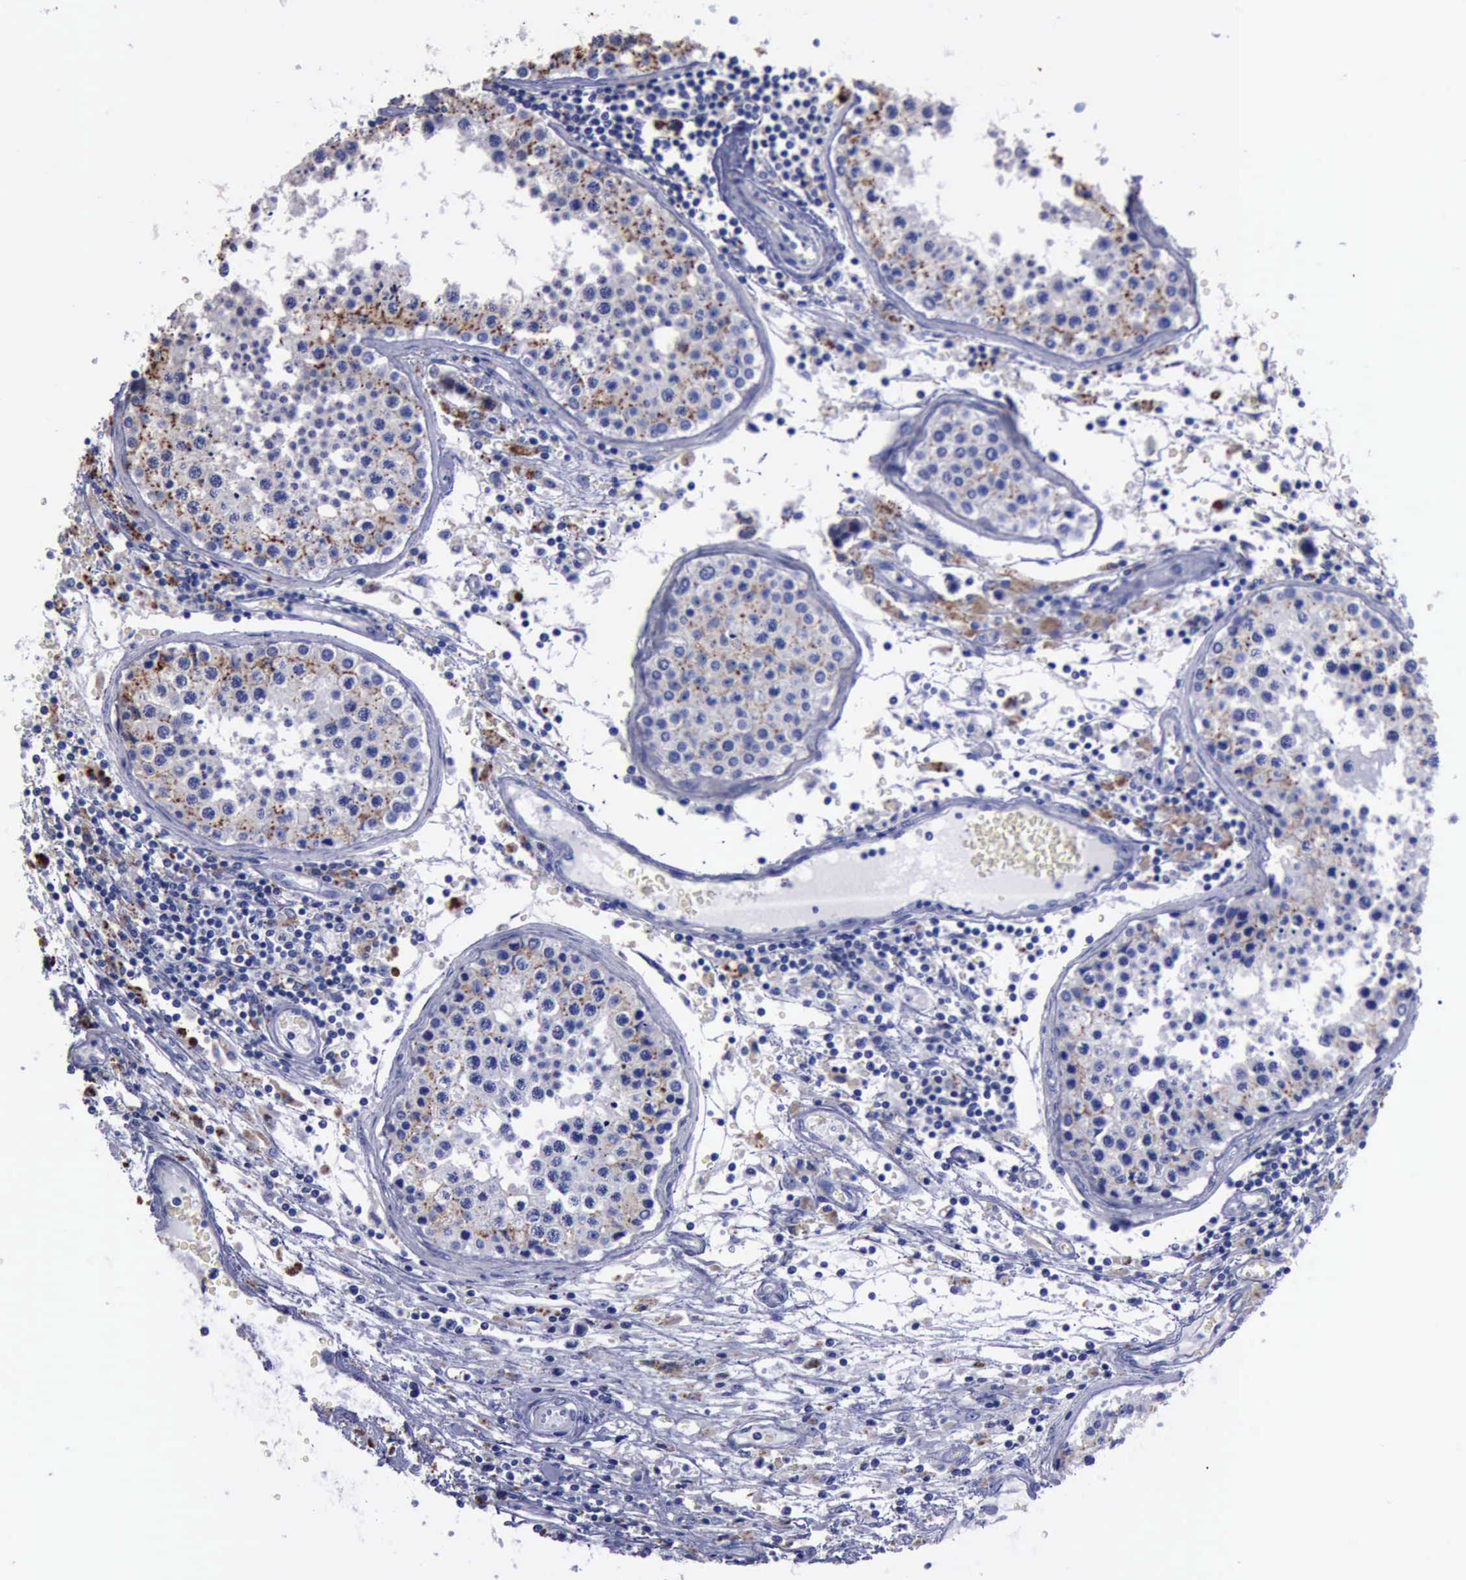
{"staining": {"intensity": "weak", "quantity": ">75%", "location": "cytoplasmic/membranous"}, "tissue": "testis cancer", "cell_type": "Tumor cells", "image_type": "cancer", "snomed": [{"axis": "morphology", "description": "Carcinoma, Embryonal, NOS"}, {"axis": "topography", "description": "Testis"}], "caption": "This is a micrograph of immunohistochemistry staining of testis embryonal carcinoma, which shows weak positivity in the cytoplasmic/membranous of tumor cells.", "gene": "CTSD", "patient": {"sex": "male", "age": 31}}